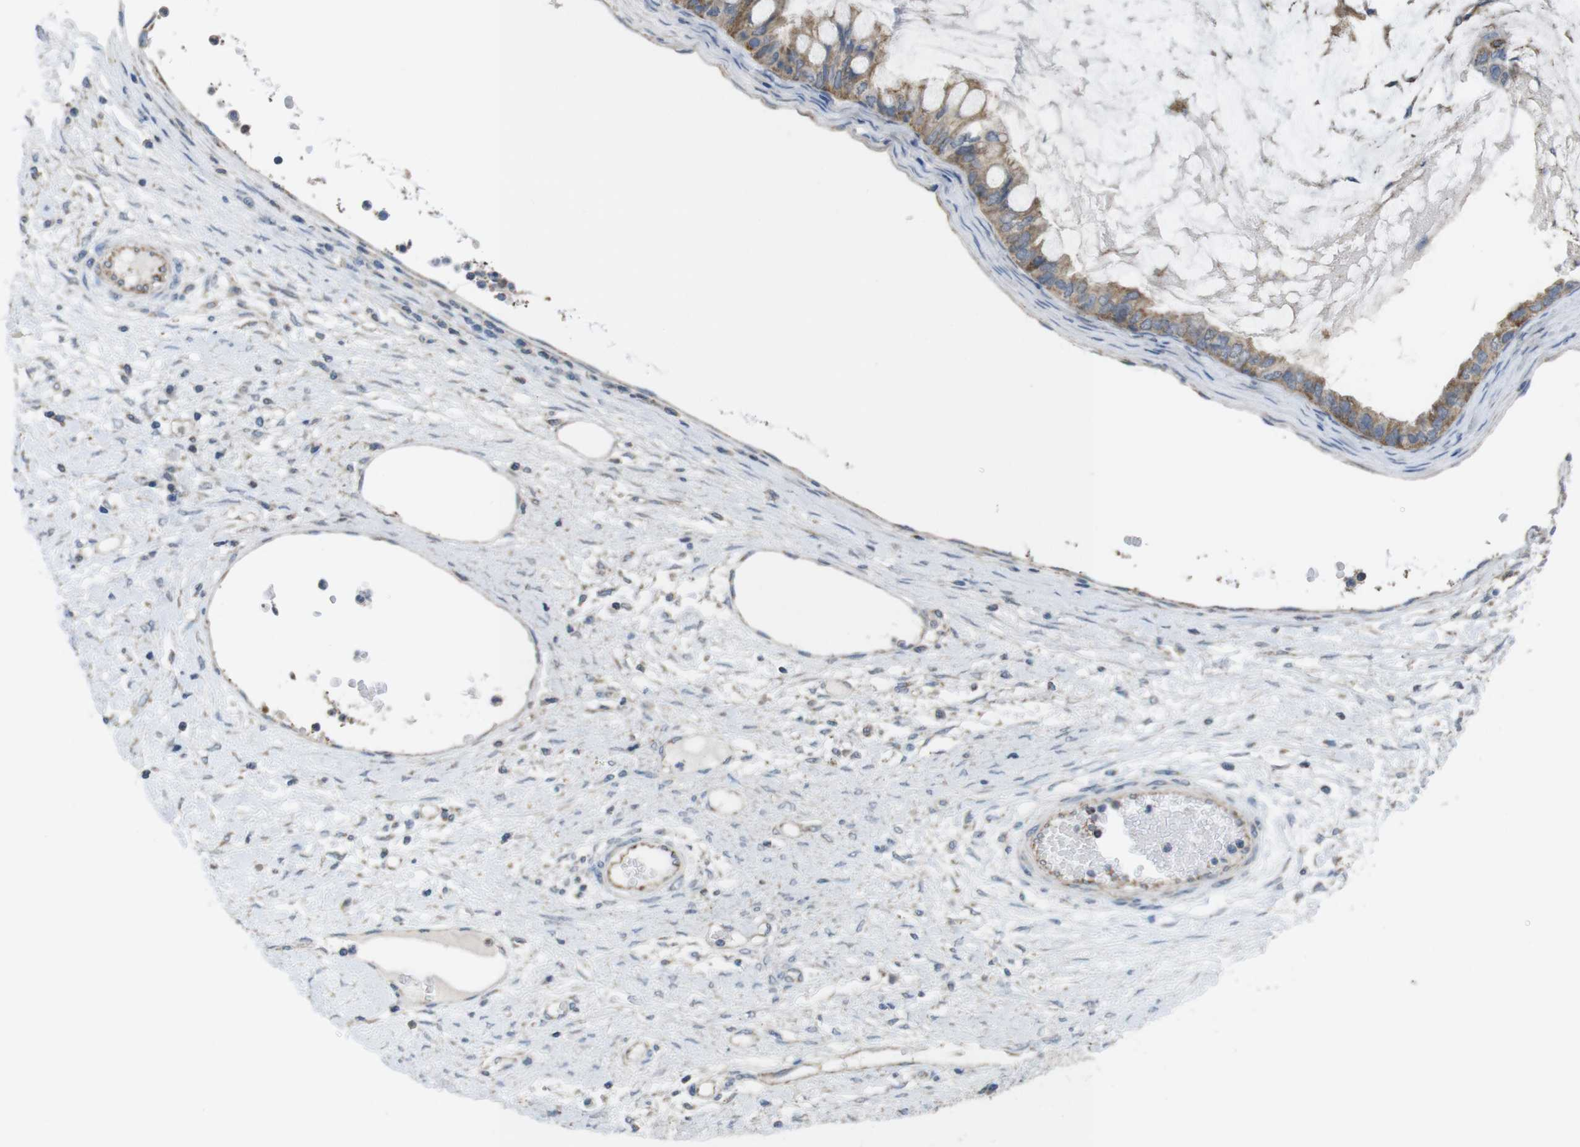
{"staining": {"intensity": "weak", "quantity": ">75%", "location": "cytoplasmic/membranous"}, "tissue": "ovarian cancer", "cell_type": "Tumor cells", "image_type": "cancer", "snomed": [{"axis": "morphology", "description": "Cystadenocarcinoma, mucinous, NOS"}, {"axis": "topography", "description": "Ovary"}], "caption": "This micrograph shows immunohistochemistry (IHC) staining of human ovarian cancer, with low weak cytoplasmic/membranous positivity in about >75% of tumor cells.", "gene": "GRIK2", "patient": {"sex": "female", "age": 80}}